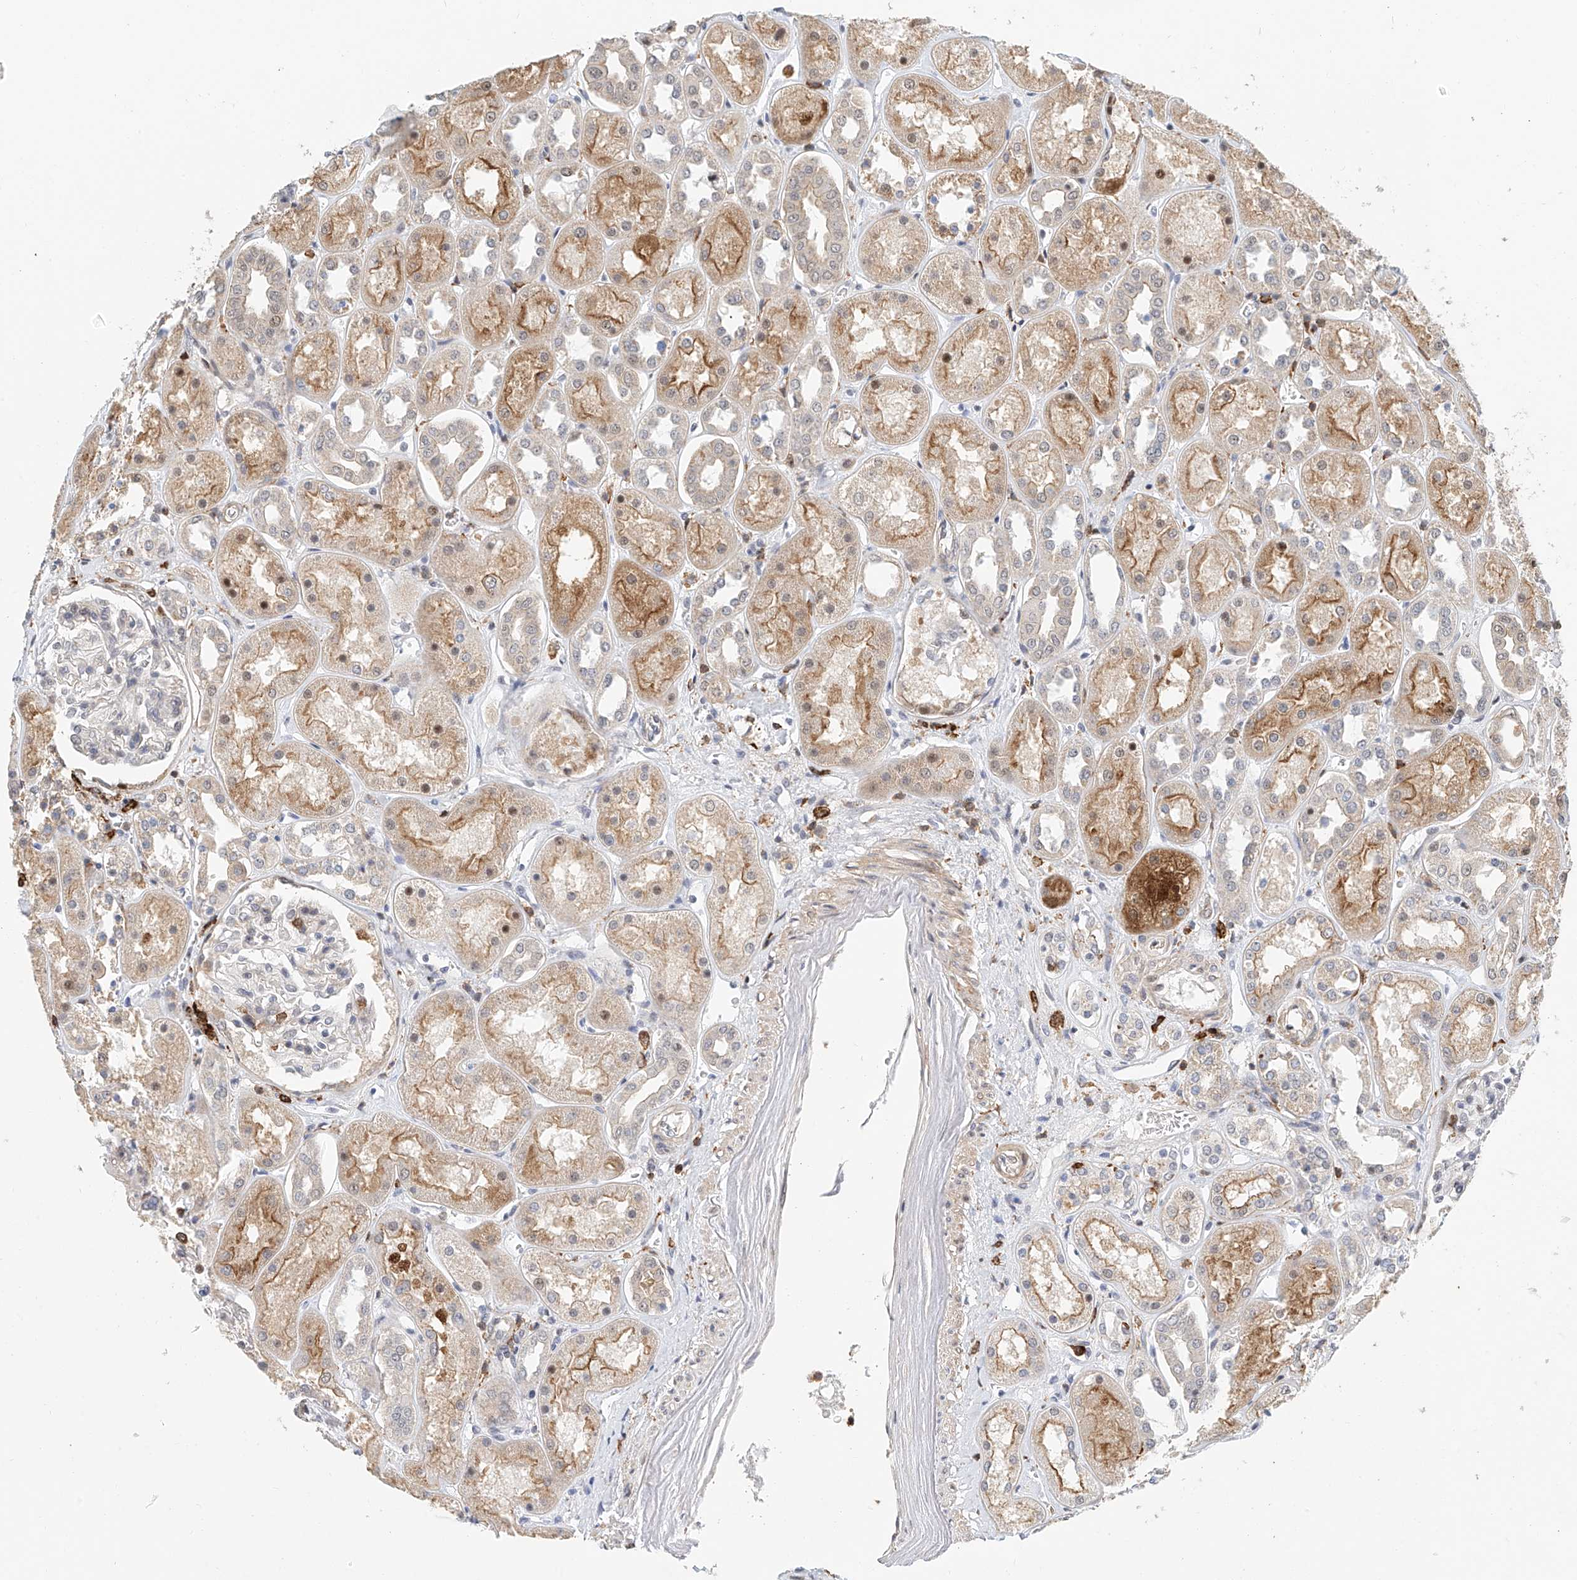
{"staining": {"intensity": "negative", "quantity": "none", "location": "none"}, "tissue": "kidney", "cell_type": "Cells in glomeruli", "image_type": "normal", "snomed": [{"axis": "morphology", "description": "Normal tissue, NOS"}, {"axis": "topography", "description": "Kidney"}], "caption": "IHC of unremarkable kidney displays no staining in cells in glomeruli. (Immunohistochemistry, brightfield microscopy, high magnification).", "gene": "MICAL1", "patient": {"sex": "male", "age": 70}}